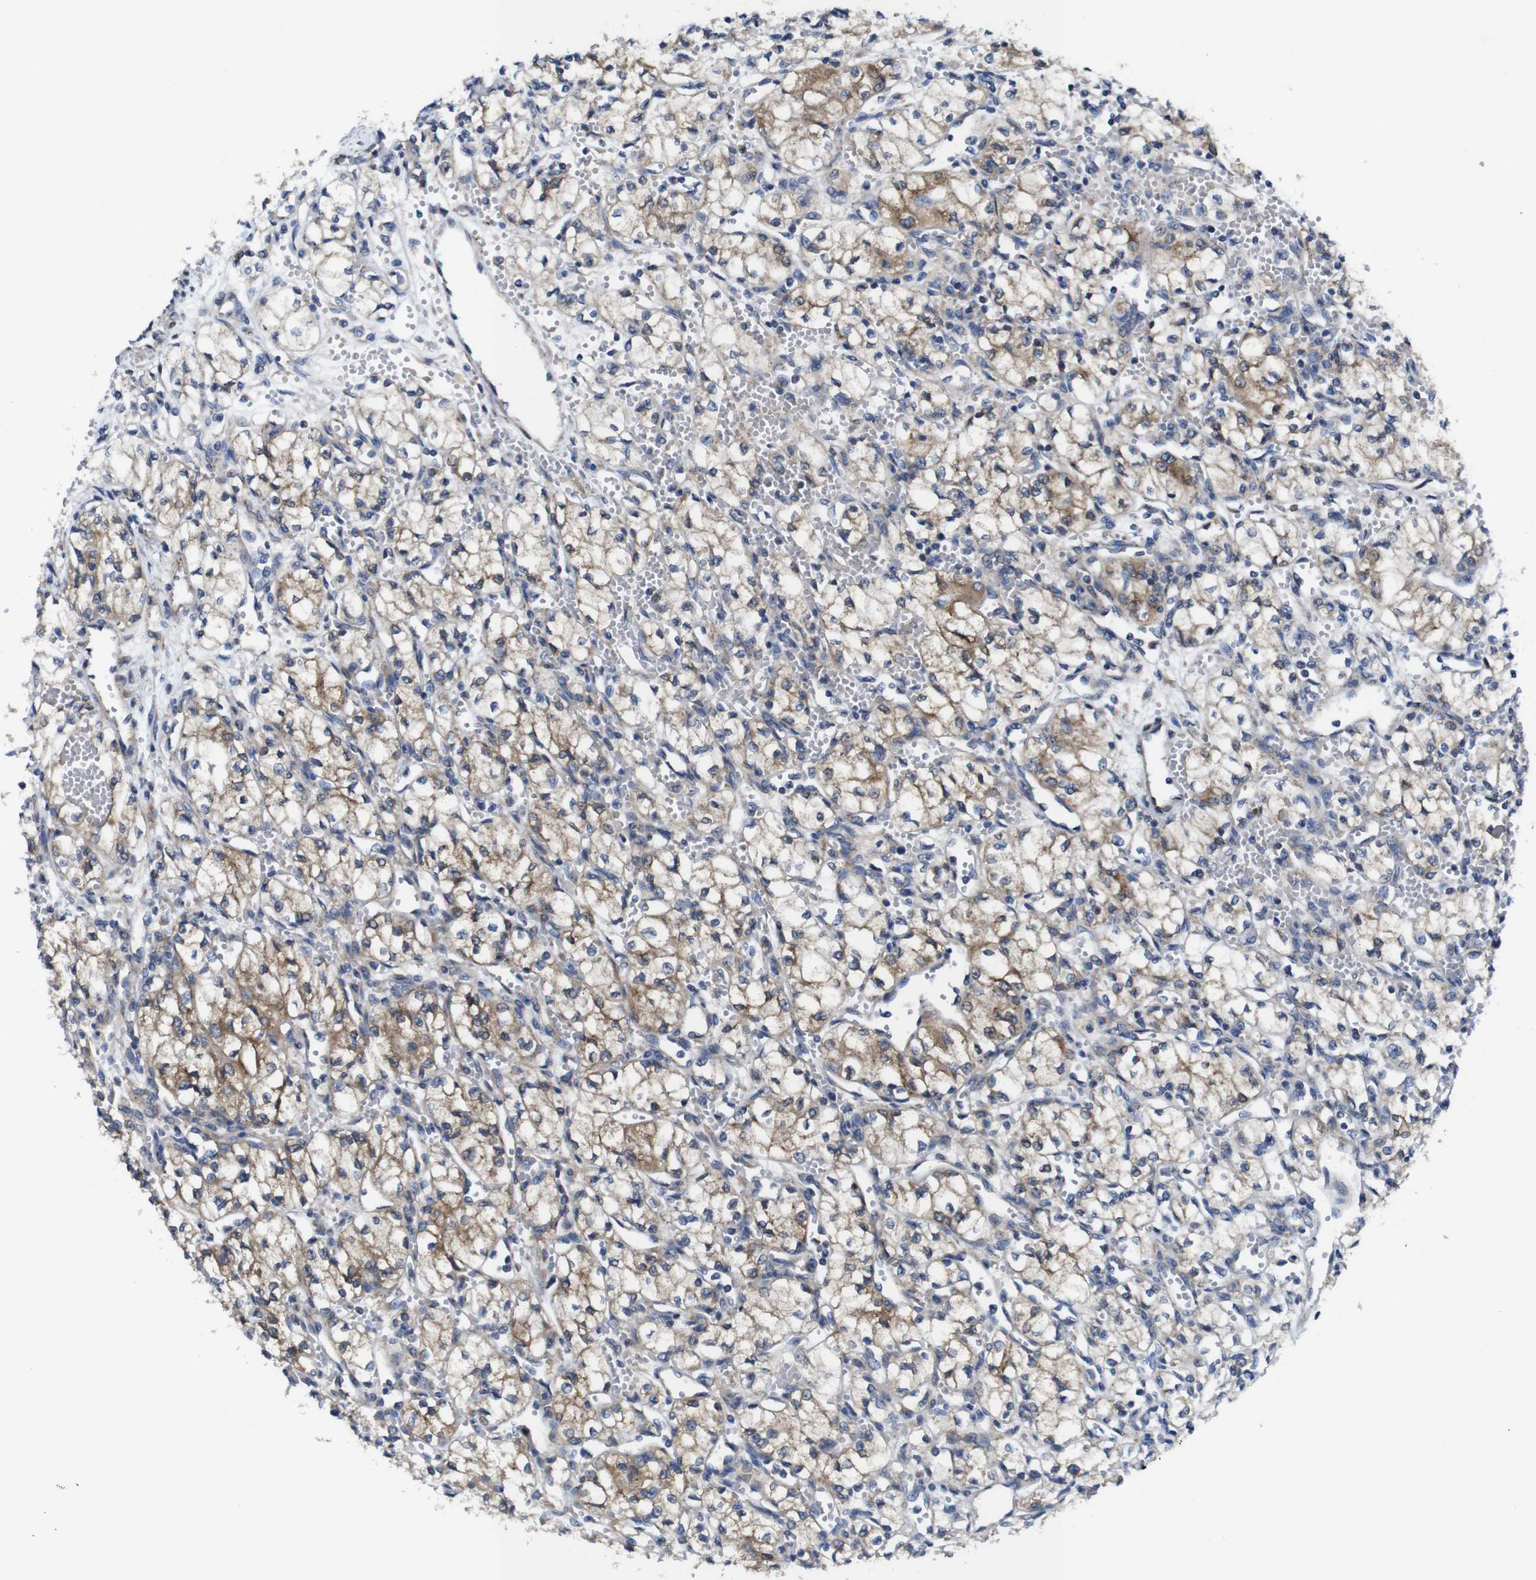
{"staining": {"intensity": "weak", "quantity": ">75%", "location": "cytoplasmic/membranous"}, "tissue": "renal cancer", "cell_type": "Tumor cells", "image_type": "cancer", "snomed": [{"axis": "morphology", "description": "Normal tissue, NOS"}, {"axis": "morphology", "description": "Adenocarcinoma, NOS"}, {"axis": "topography", "description": "Kidney"}], "caption": "Protein staining exhibits weak cytoplasmic/membranous staining in about >75% of tumor cells in renal cancer. The staining was performed using DAB (3,3'-diaminobenzidine) to visualize the protein expression in brown, while the nuclei were stained in blue with hematoxylin (Magnification: 20x).", "gene": "DDRGK1", "patient": {"sex": "male", "age": 59}}